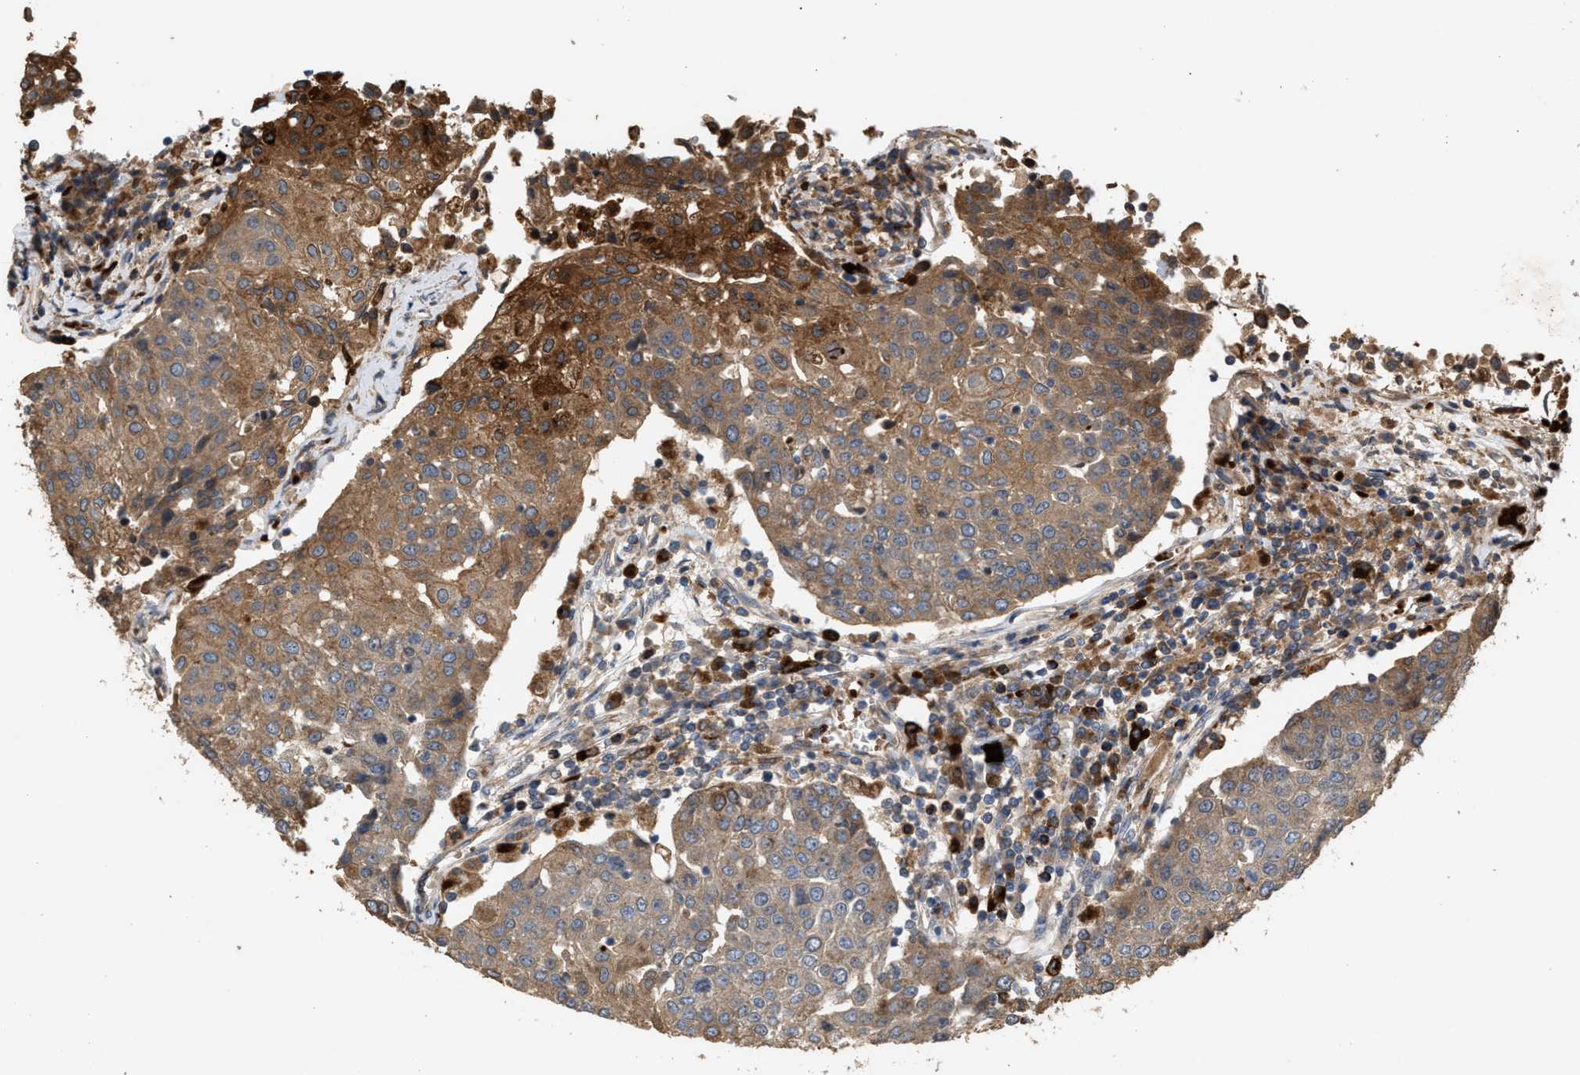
{"staining": {"intensity": "moderate", "quantity": ">75%", "location": "cytoplasmic/membranous"}, "tissue": "urothelial cancer", "cell_type": "Tumor cells", "image_type": "cancer", "snomed": [{"axis": "morphology", "description": "Urothelial carcinoma, High grade"}, {"axis": "topography", "description": "Urinary bladder"}], "caption": "Immunohistochemistry staining of high-grade urothelial carcinoma, which reveals medium levels of moderate cytoplasmic/membranous positivity in approximately >75% of tumor cells indicating moderate cytoplasmic/membranous protein expression. The staining was performed using DAB (3,3'-diaminobenzidine) (brown) for protein detection and nuclei were counterstained in hematoxylin (blue).", "gene": "GCC1", "patient": {"sex": "female", "age": 85}}